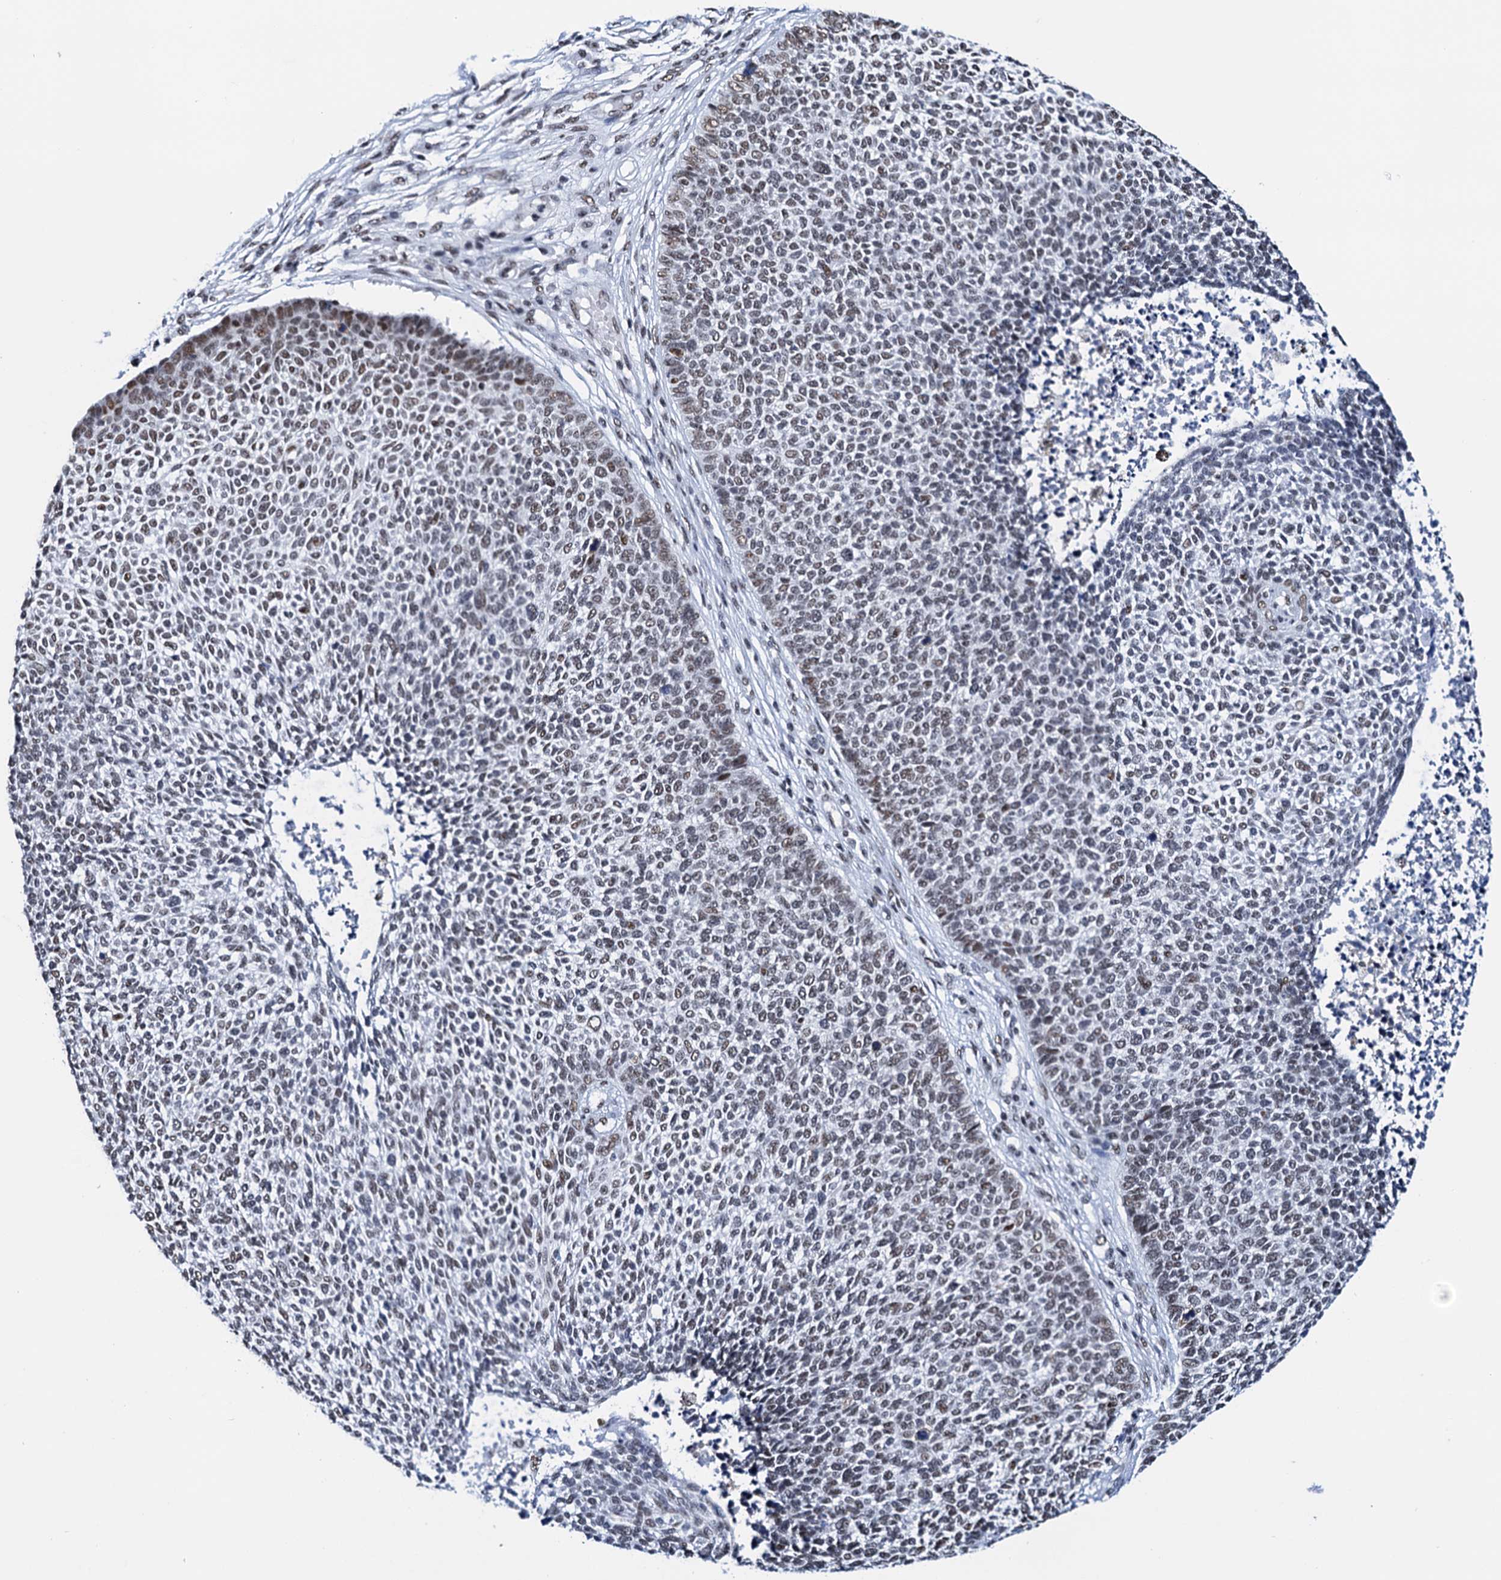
{"staining": {"intensity": "weak", "quantity": "<25%", "location": "nuclear"}, "tissue": "skin cancer", "cell_type": "Tumor cells", "image_type": "cancer", "snomed": [{"axis": "morphology", "description": "Basal cell carcinoma"}, {"axis": "topography", "description": "Skin"}], "caption": "There is no significant staining in tumor cells of skin basal cell carcinoma.", "gene": "SLTM", "patient": {"sex": "female", "age": 84}}